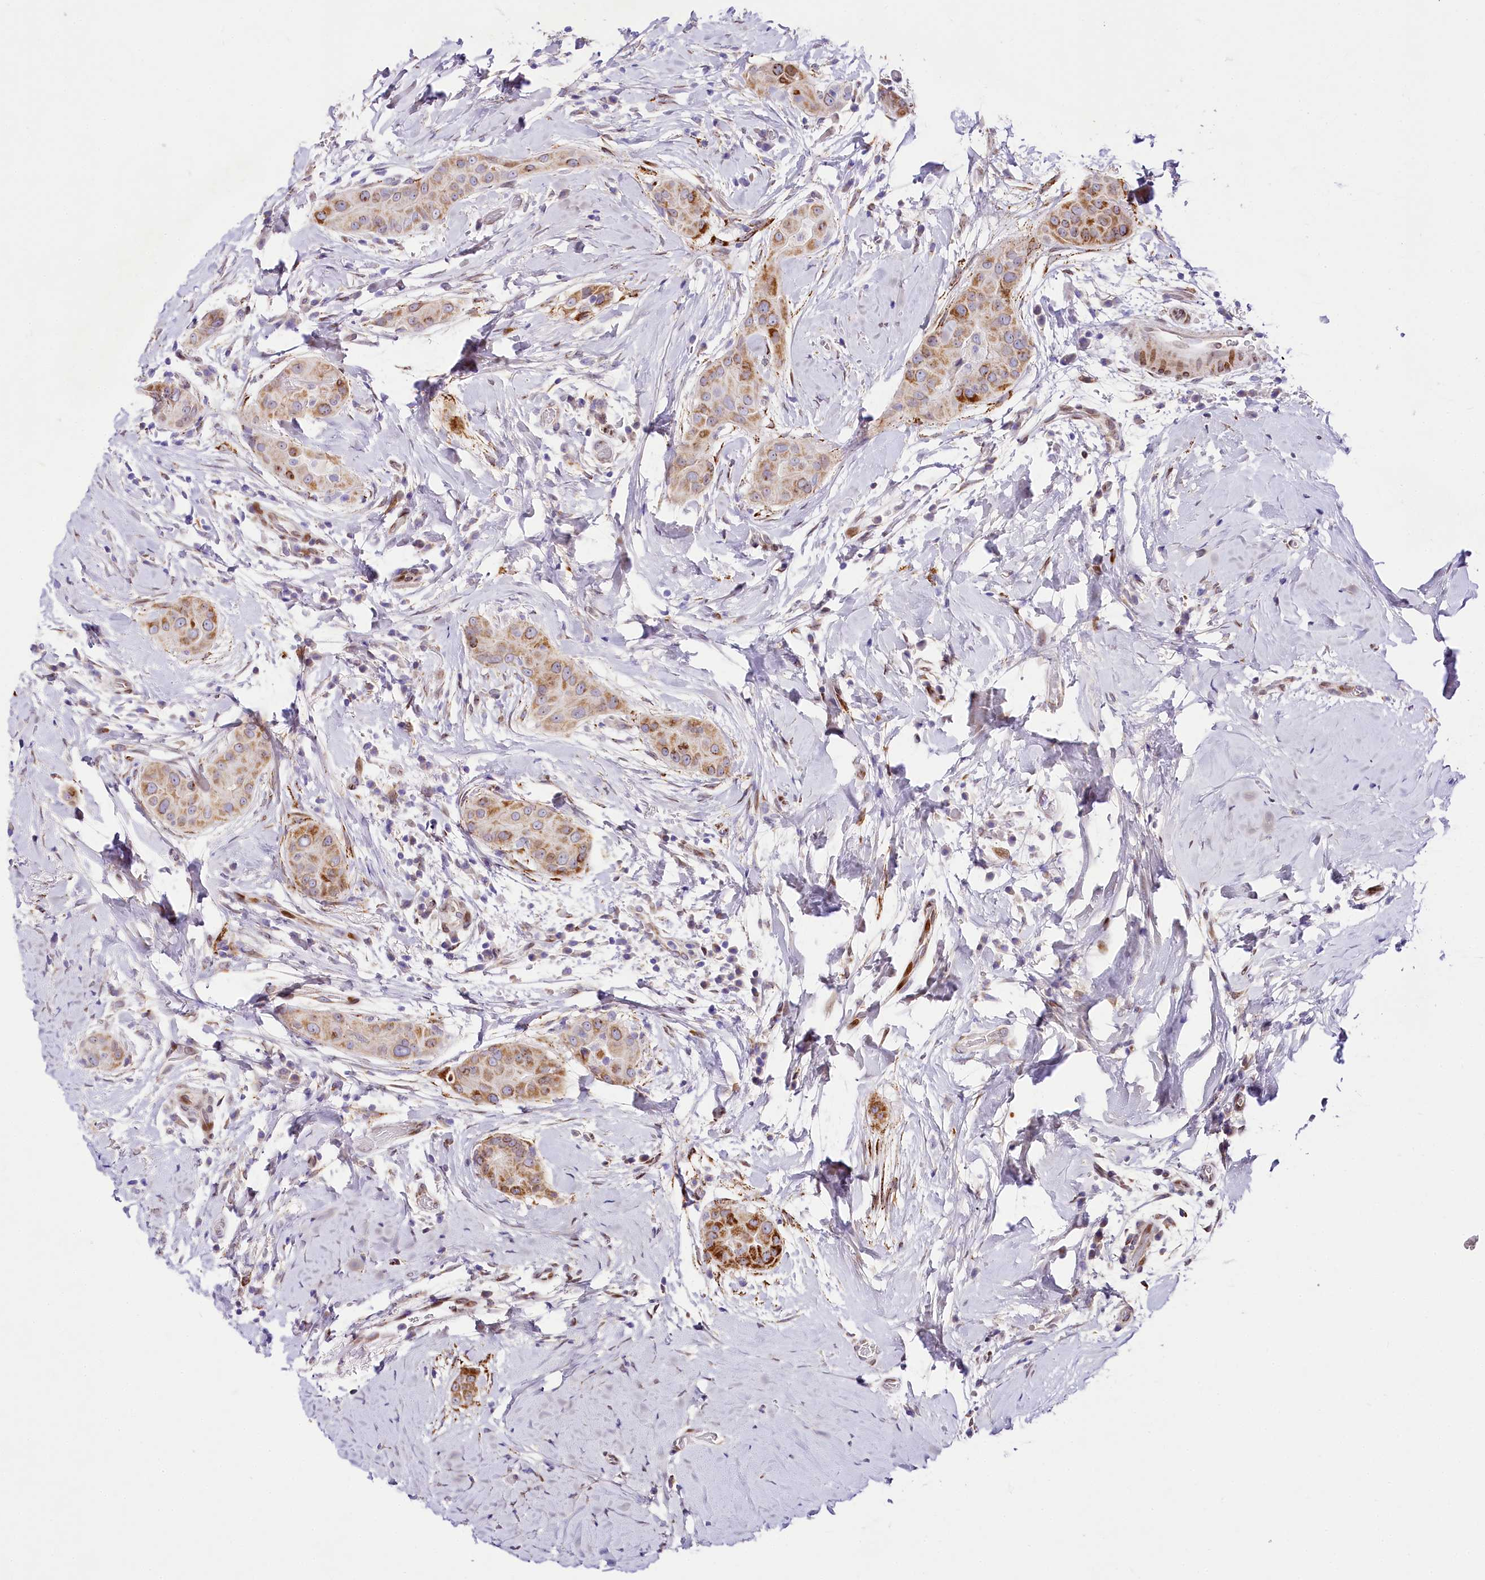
{"staining": {"intensity": "moderate", "quantity": ">75%", "location": "cytoplasmic/membranous"}, "tissue": "thyroid cancer", "cell_type": "Tumor cells", "image_type": "cancer", "snomed": [{"axis": "morphology", "description": "Papillary adenocarcinoma, NOS"}, {"axis": "topography", "description": "Thyroid gland"}], "caption": "Immunohistochemistry photomicrograph of thyroid cancer stained for a protein (brown), which reveals medium levels of moderate cytoplasmic/membranous expression in approximately >75% of tumor cells.", "gene": "PPIP5K2", "patient": {"sex": "male", "age": 33}}